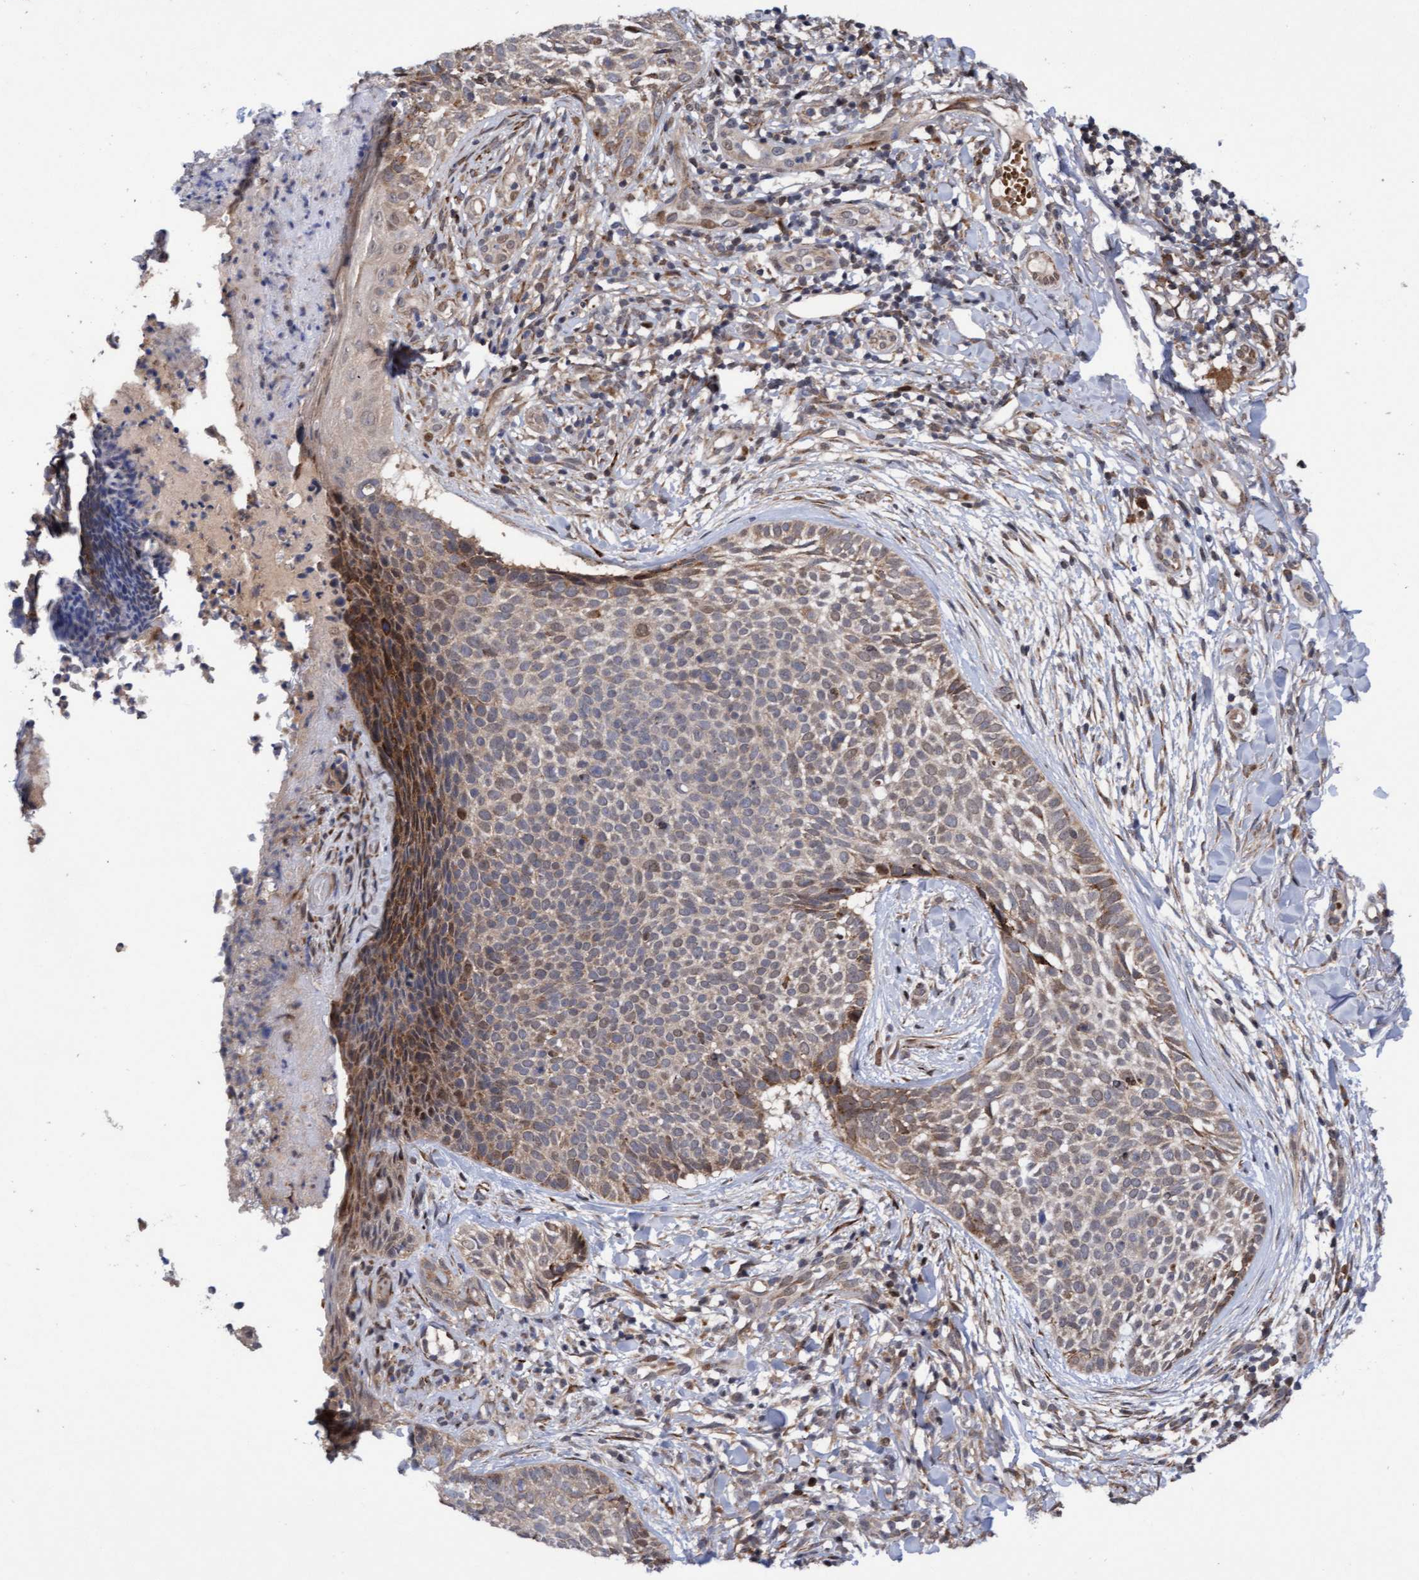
{"staining": {"intensity": "weak", "quantity": ">75%", "location": "cytoplasmic/membranous"}, "tissue": "skin cancer", "cell_type": "Tumor cells", "image_type": "cancer", "snomed": [{"axis": "morphology", "description": "Normal tissue, NOS"}, {"axis": "morphology", "description": "Basal cell carcinoma"}, {"axis": "topography", "description": "Skin"}], "caption": "Protein positivity by immunohistochemistry demonstrates weak cytoplasmic/membranous positivity in about >75% of tumor cells in basal cell carcinoma (skin). Using DAB (brown) and hematoxylin (blue) stains, captured at high magnification using brightfield microscopy.", "gene": "TANC2", "patient": {"sex": "male", "age": 67}}